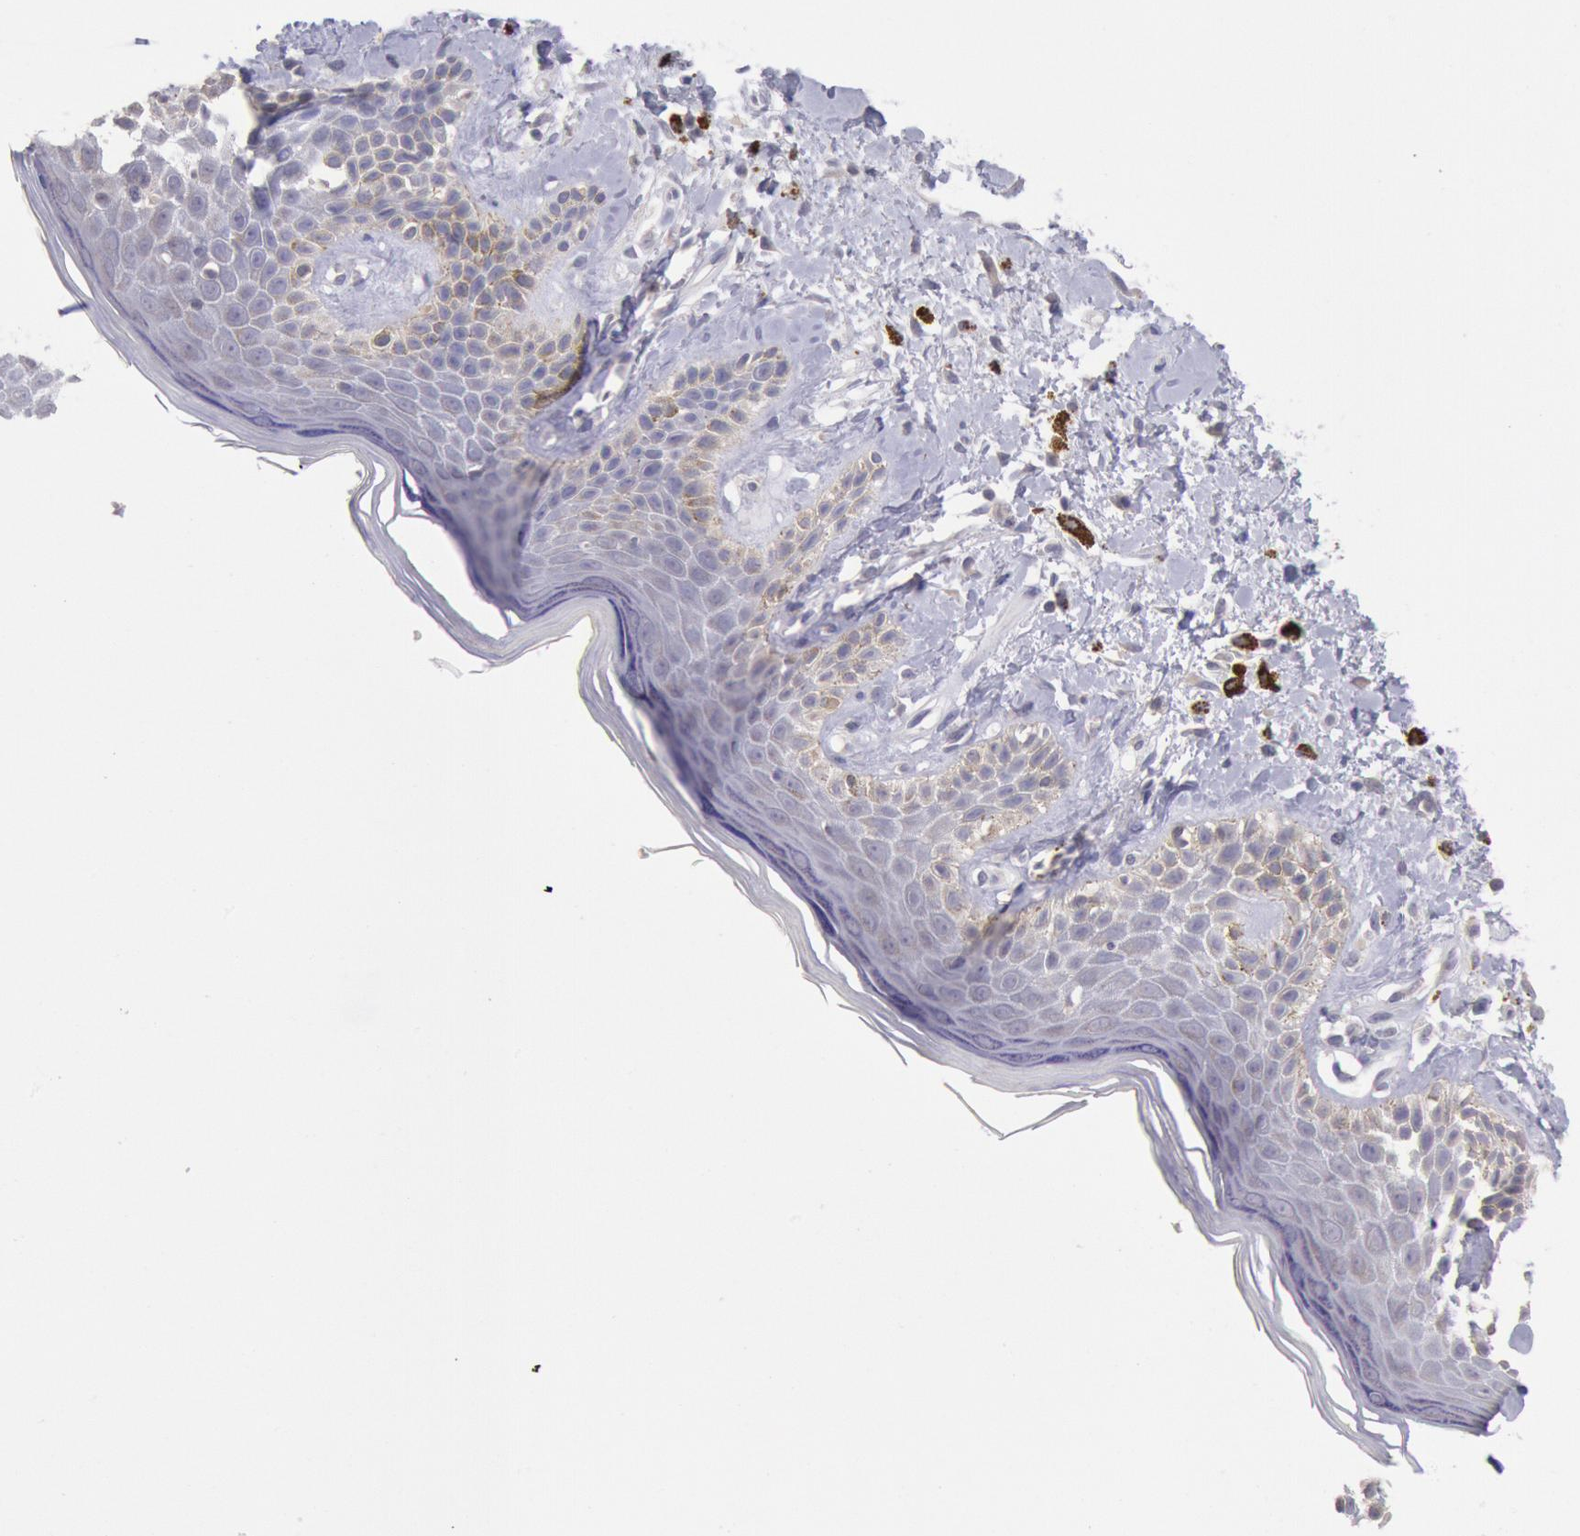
{"staining": {"intensity": "weak", "quantity": "<25%", "location": "cytoplasmic/membranous"}, "tissue": "skin", "cell_type": "Epidermal cells", "image_type": "normal", "snomed": [{"axis": "morphology", "description": "Normal tissue, NOS"}, {"axis": "topography", "description": "Anal"}], "caption": "Protein analysis of benign skin shows no significant staining in epidermal cells.", "gene": "GAL3ST1", "patient": {"sex": "female", "age": 78}}